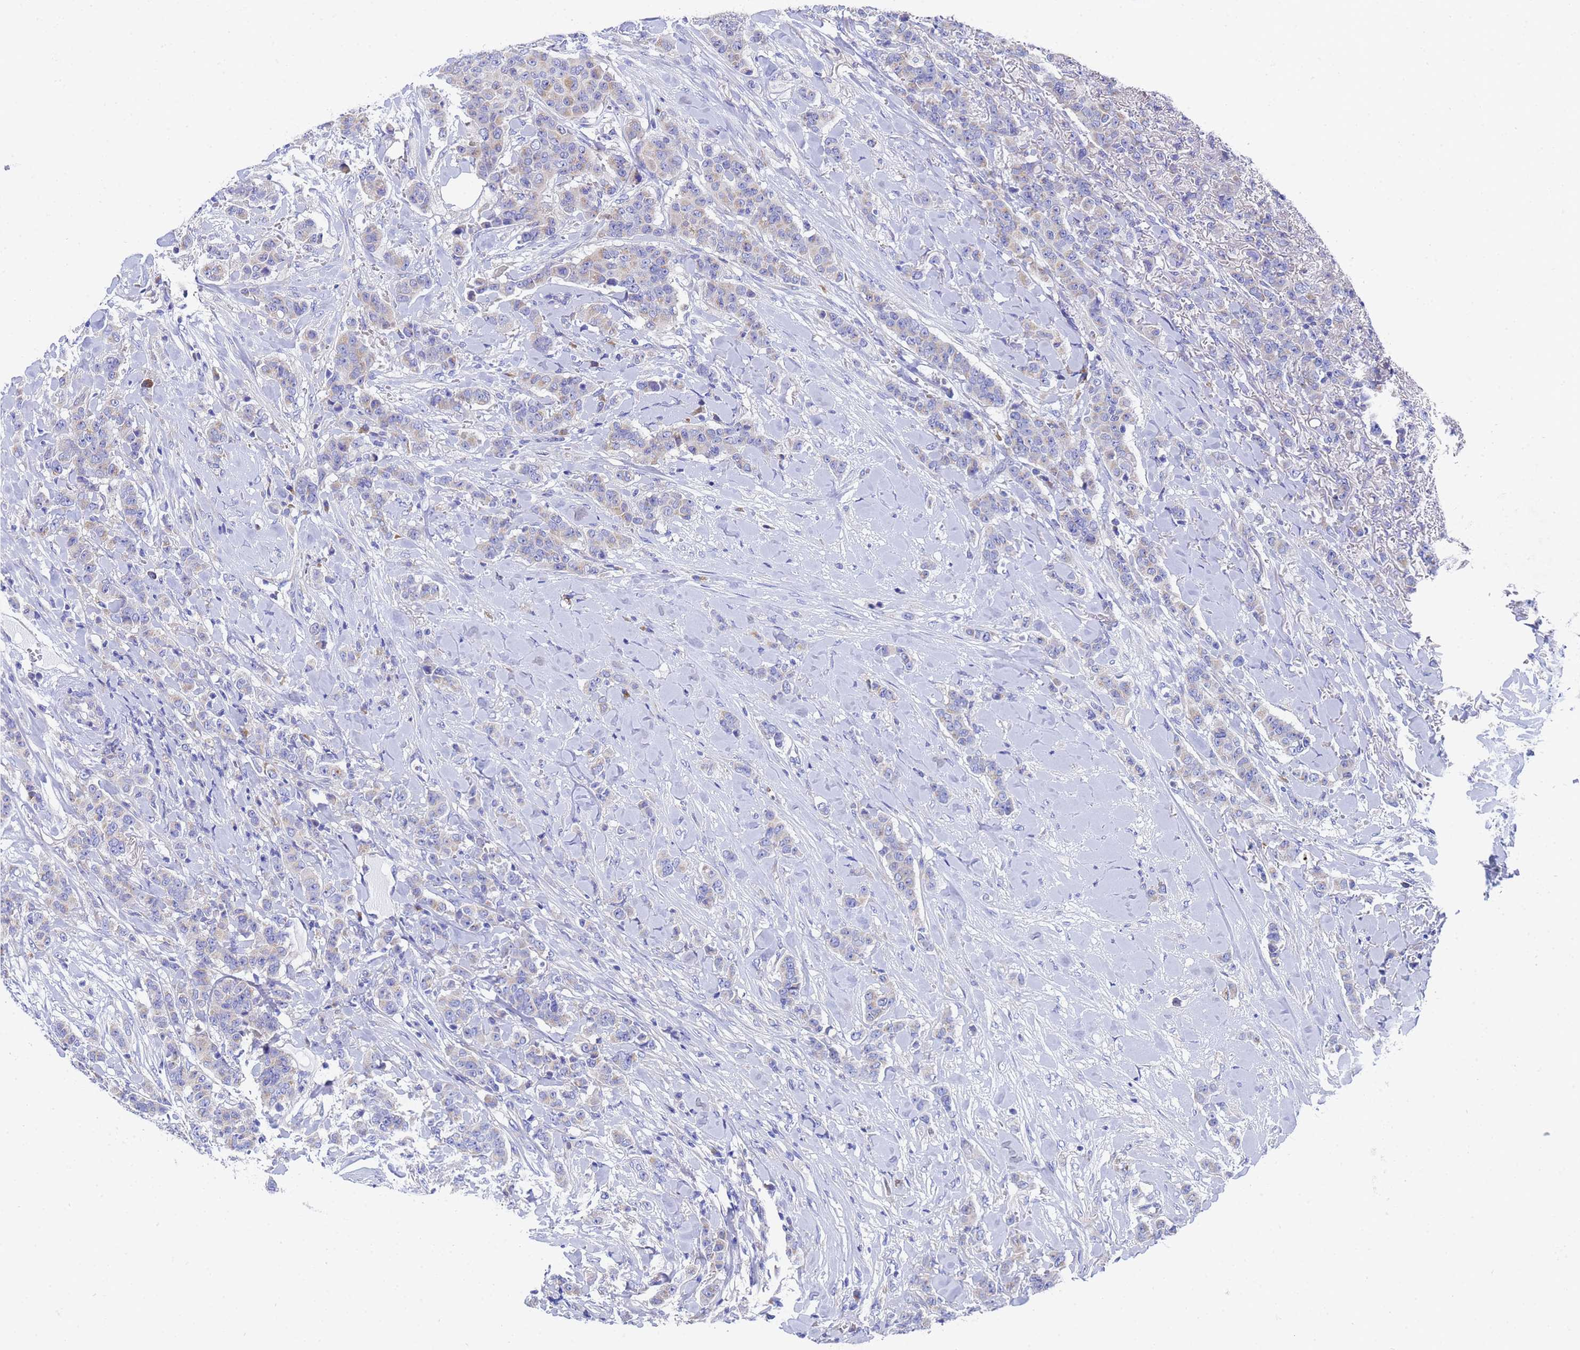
{"staining": {"intensity": "weak", "quantity": "<25%", "location": "cytoplasmic/membranous"}, "tissue": "breast cancer", "cell_type": "Tumor cells", "image_type": "cancer", "snomed": [{"axis": "morphology", "description": "Duct carcinoma"}, {"axis": "topography", "description": "Breast"}], "caption": "Tumor cells are negative for protein expression in human breast invasive ductal carcinoma.", "gene": "TM4SF4", "patient": {"sex": "female", "age": 40}}